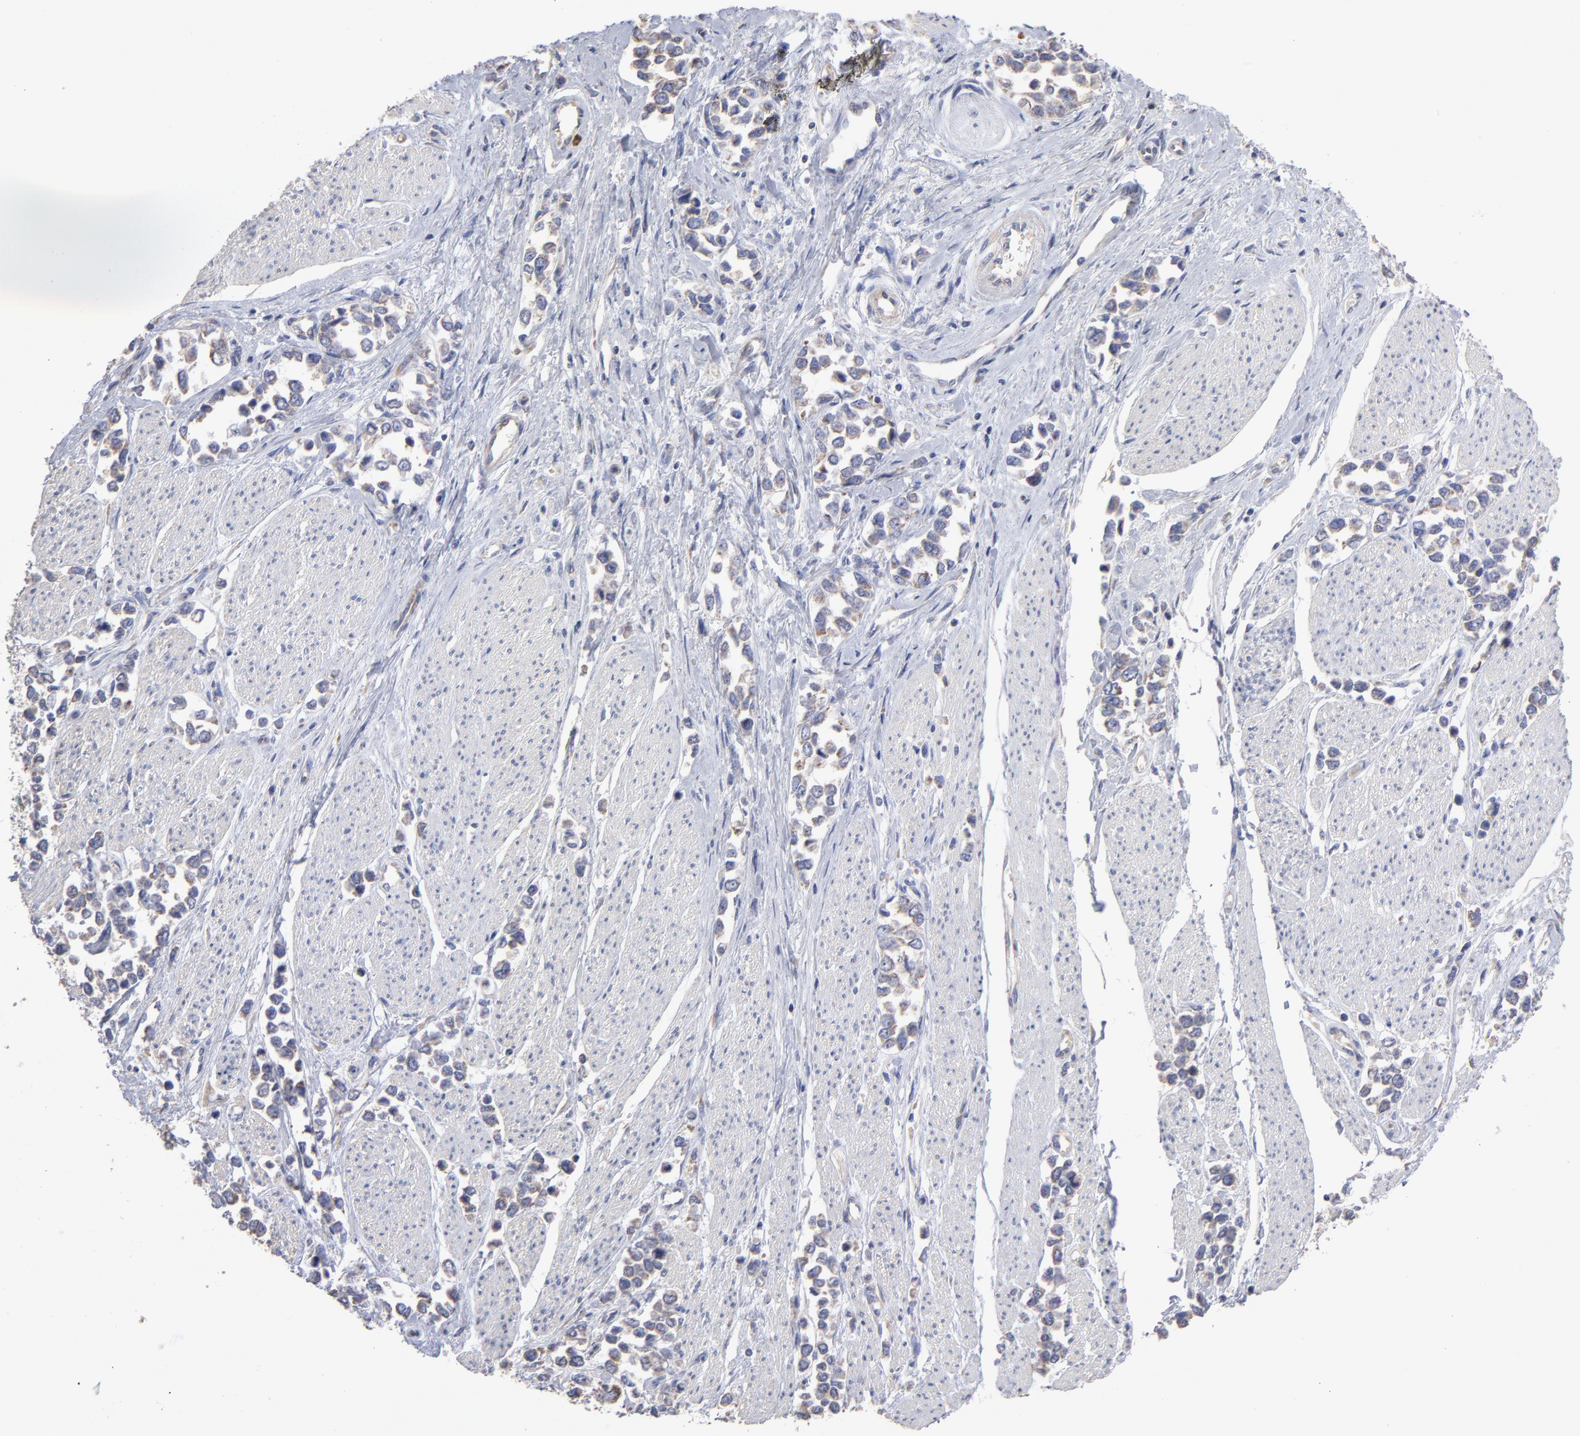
{"staining": {"intensity": "weak", "quantity": ">75%", "location": "cytoplasmic/membranous"}, "tissue": "stomach cancer", "cell_type": "Tumor cells", "image_type": "cancer", "snomed": [{"axis": "morphology", "description": "Adenocarcinoma, NOS"}, {"axis": "topography", "description": "Stomach, upper"}], "caption": "A high-resolution image shows immunohistochemistry (IHC) staining of adenocarcinoma (stomach), which reveals weak cytoplasmic/membranous staining in about >75% of tumor cells.", "gene": "RPL3", "patient": {"sex": "male", "age": 76}}